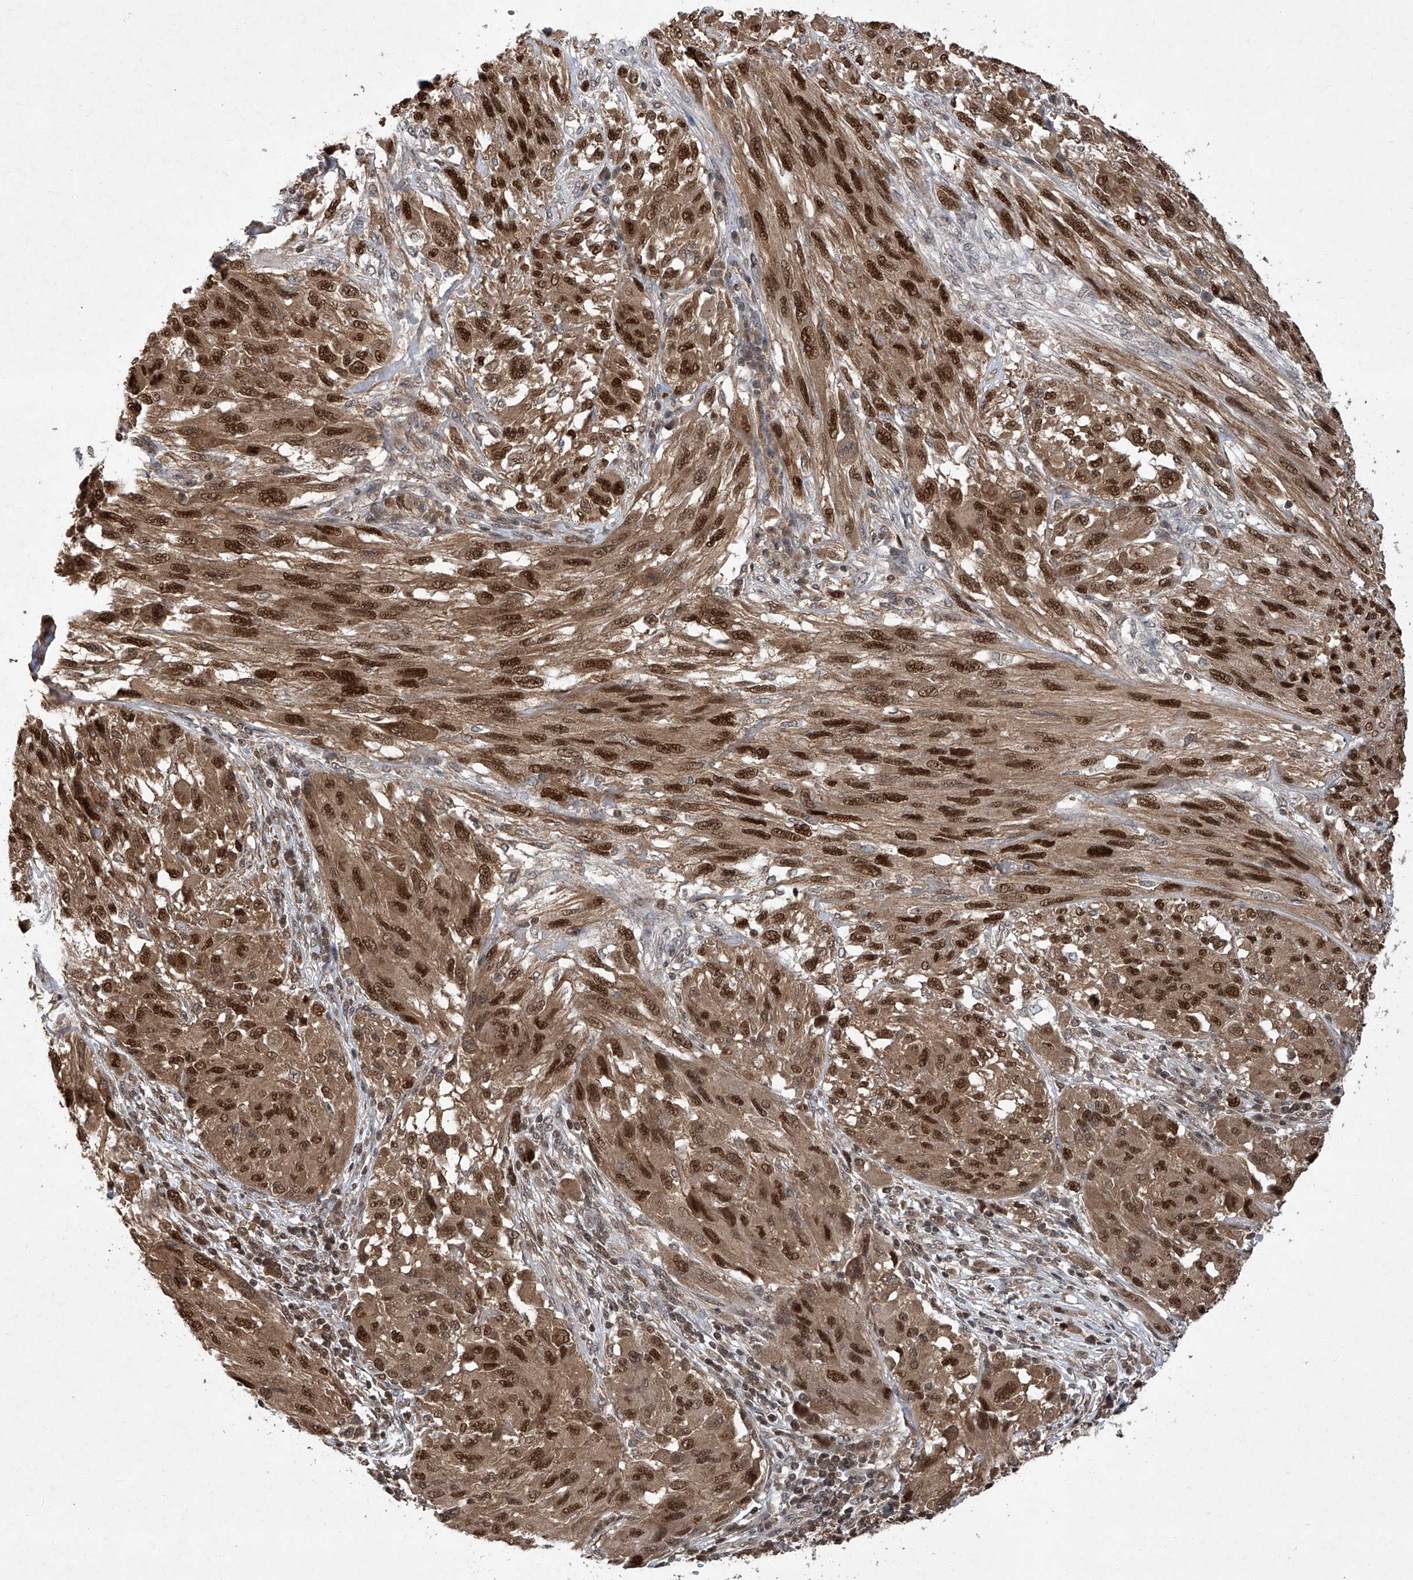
{"staining": {"intensity": "strong", "quantity": ">75%", "location": "cytoplasmic/membranous,nuclear"}, "tissue": "melanoma", "cell_type": "Tumor cells", "image_type": "cancer", "snomed": [{"axis": "morphology", "description": "Malignant melanoma, NOS"}, {"axis": "topography", "description": "Skin"}], "caption": "Immunohistochemical staining of human melanoma exhibits high levels of strong cytoplasmic/membranous and nuclear expression in approximately >75% of tumor cells.", "gene": "TSNAX", "patient": {"sex": "female", "age": 91}}